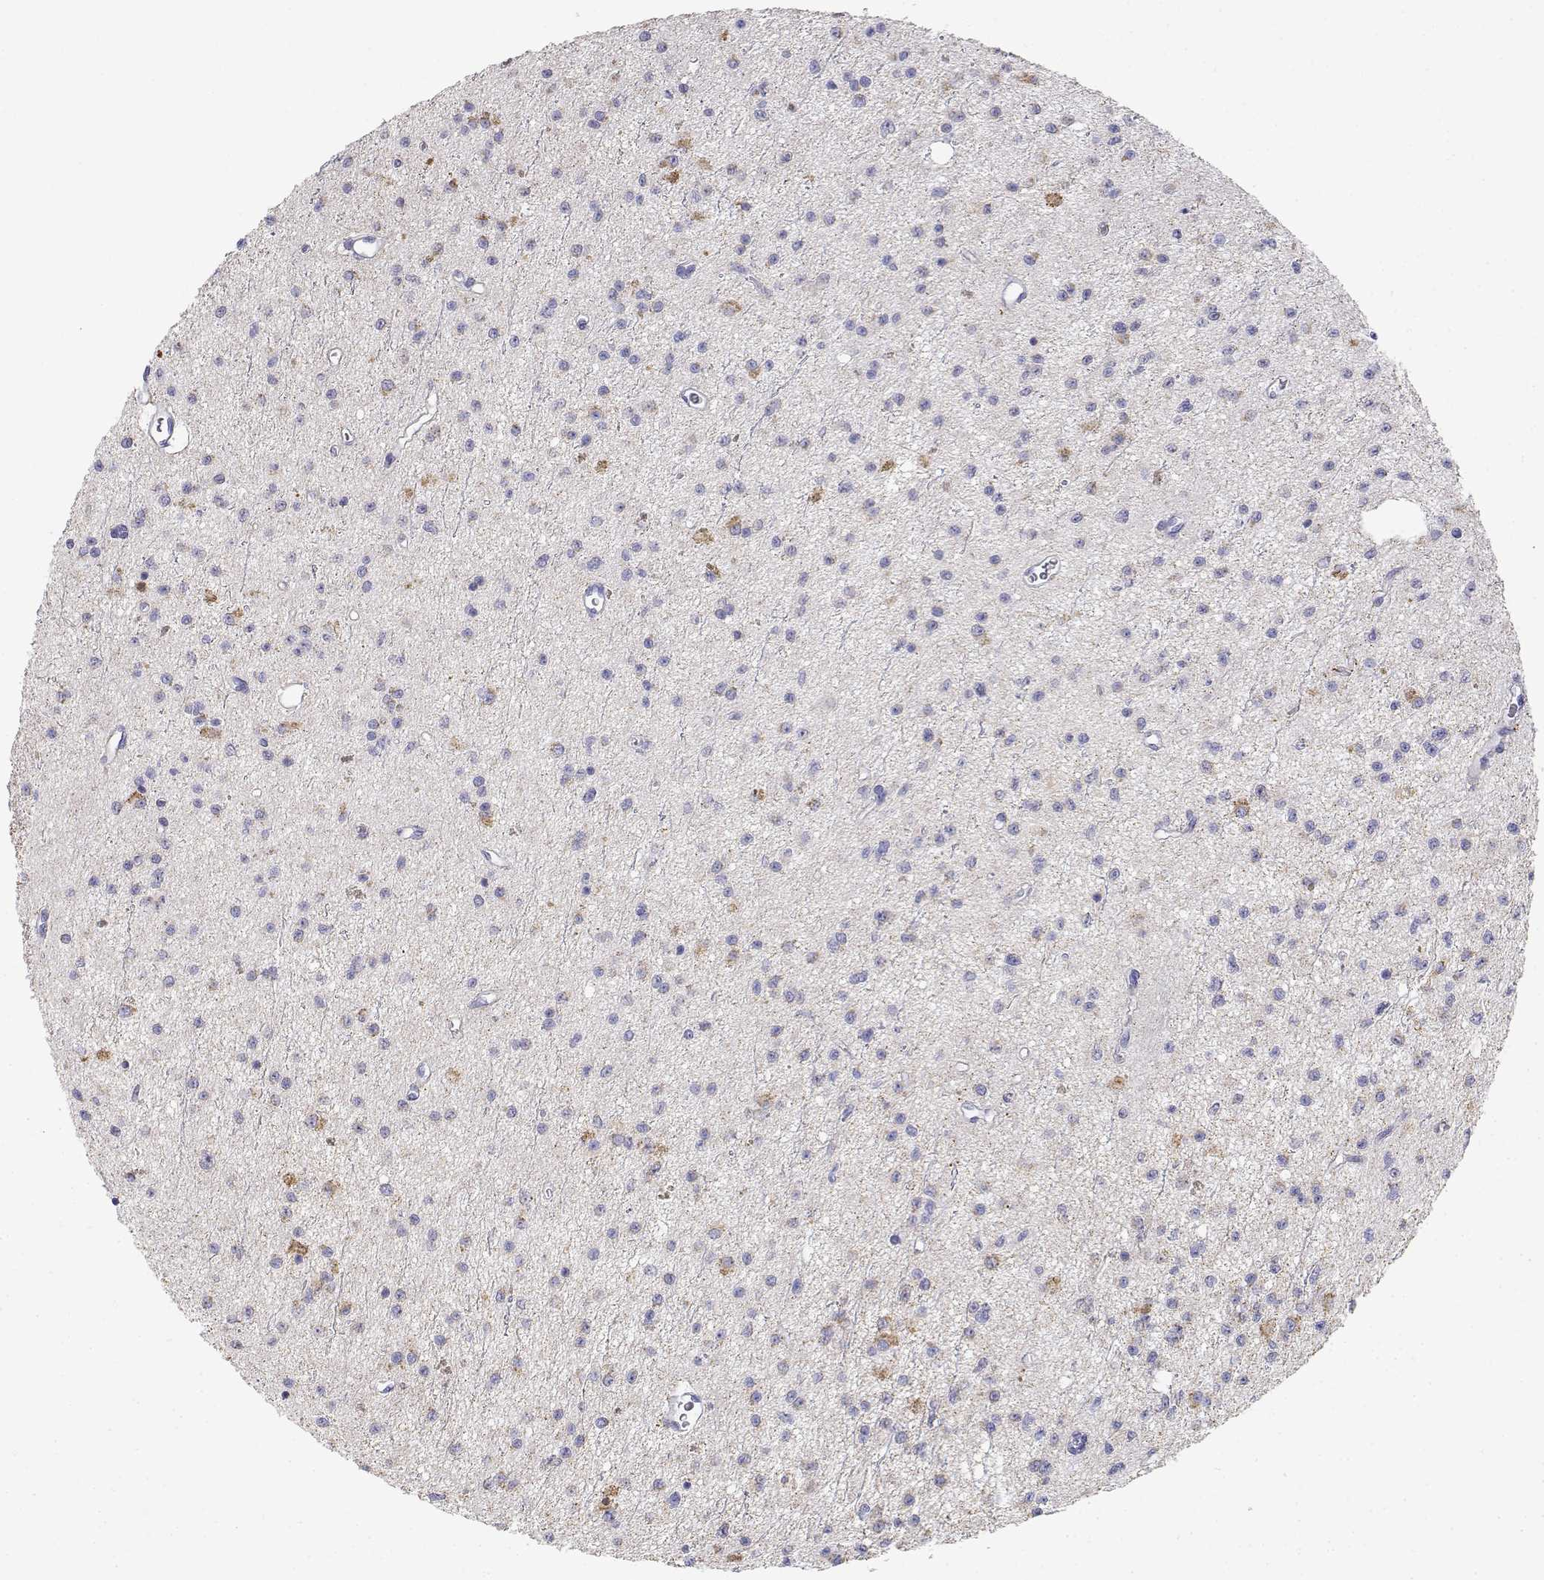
{"staining": {"intensity": "weak", "quantity": "<25%", "location": "cytoplasmic/membranous"}, "tissue": "glioma", "cell_type": "Tumor cells", "image_type": "cancer", "snomed": [{"axis": "morphology", "description": "Glioma, malignant, Low grade"}, {"axis": "topography", "description": "Brain"}], "caption": "An image of human malignant glioma (low-grade) is negative for staining in tumor cells.", "gene": "ADA", "patient": {"sex": "female", "age": 45}}